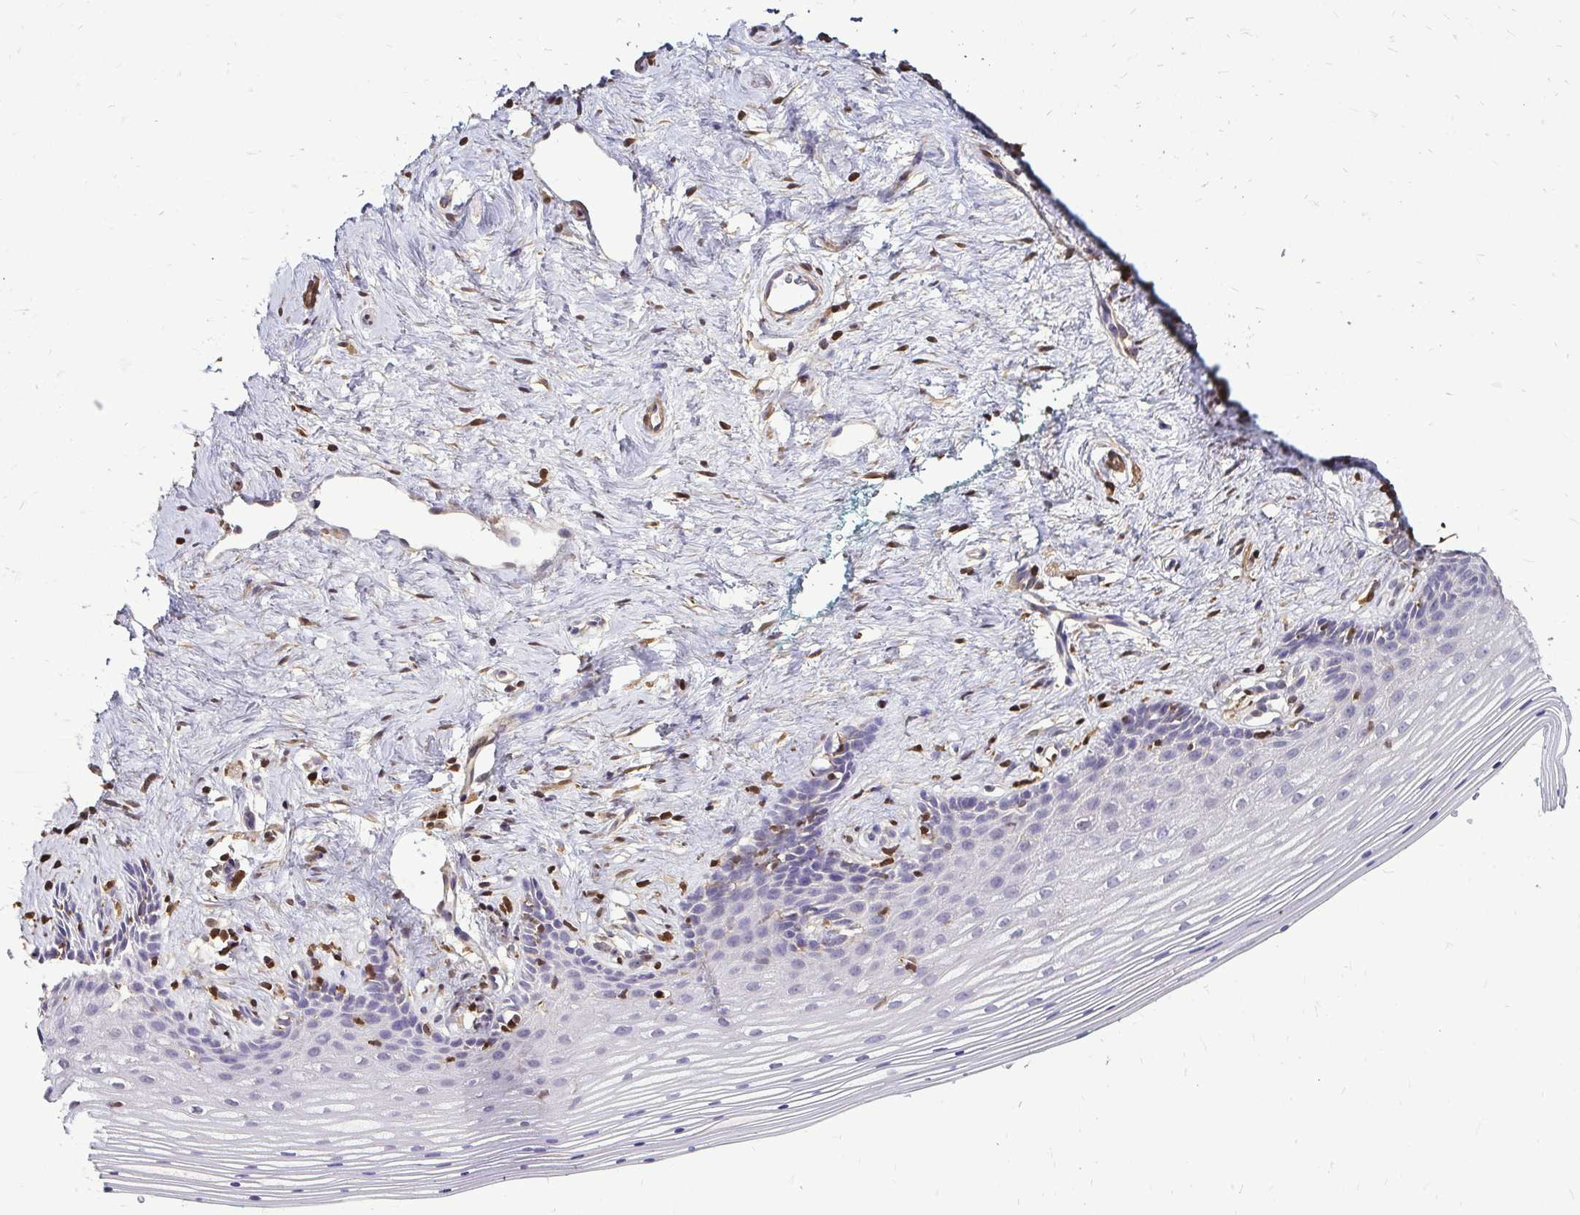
{"staining": {"intensity": "negative", "quantity": "none", "location": "none"}, "tissue": "vagina", "cell_type": "Squamous epithelial cells", "image_type": "normal", "snomed": [{"axis": "morphology", "description": "Normal tissue, NOS"}, {"axis": "topography", "description": "Vagina"}], "caption": "Immunohistochemistry (IHC) micrograph of unremarkable vagina: vagina stained with DAB (3,3'-diaminobenzidine) reveals no significant protein staining in squamous epithelial cells.", "gene": "ZFP1", "patient": {"sex": "female", "age": 42}}